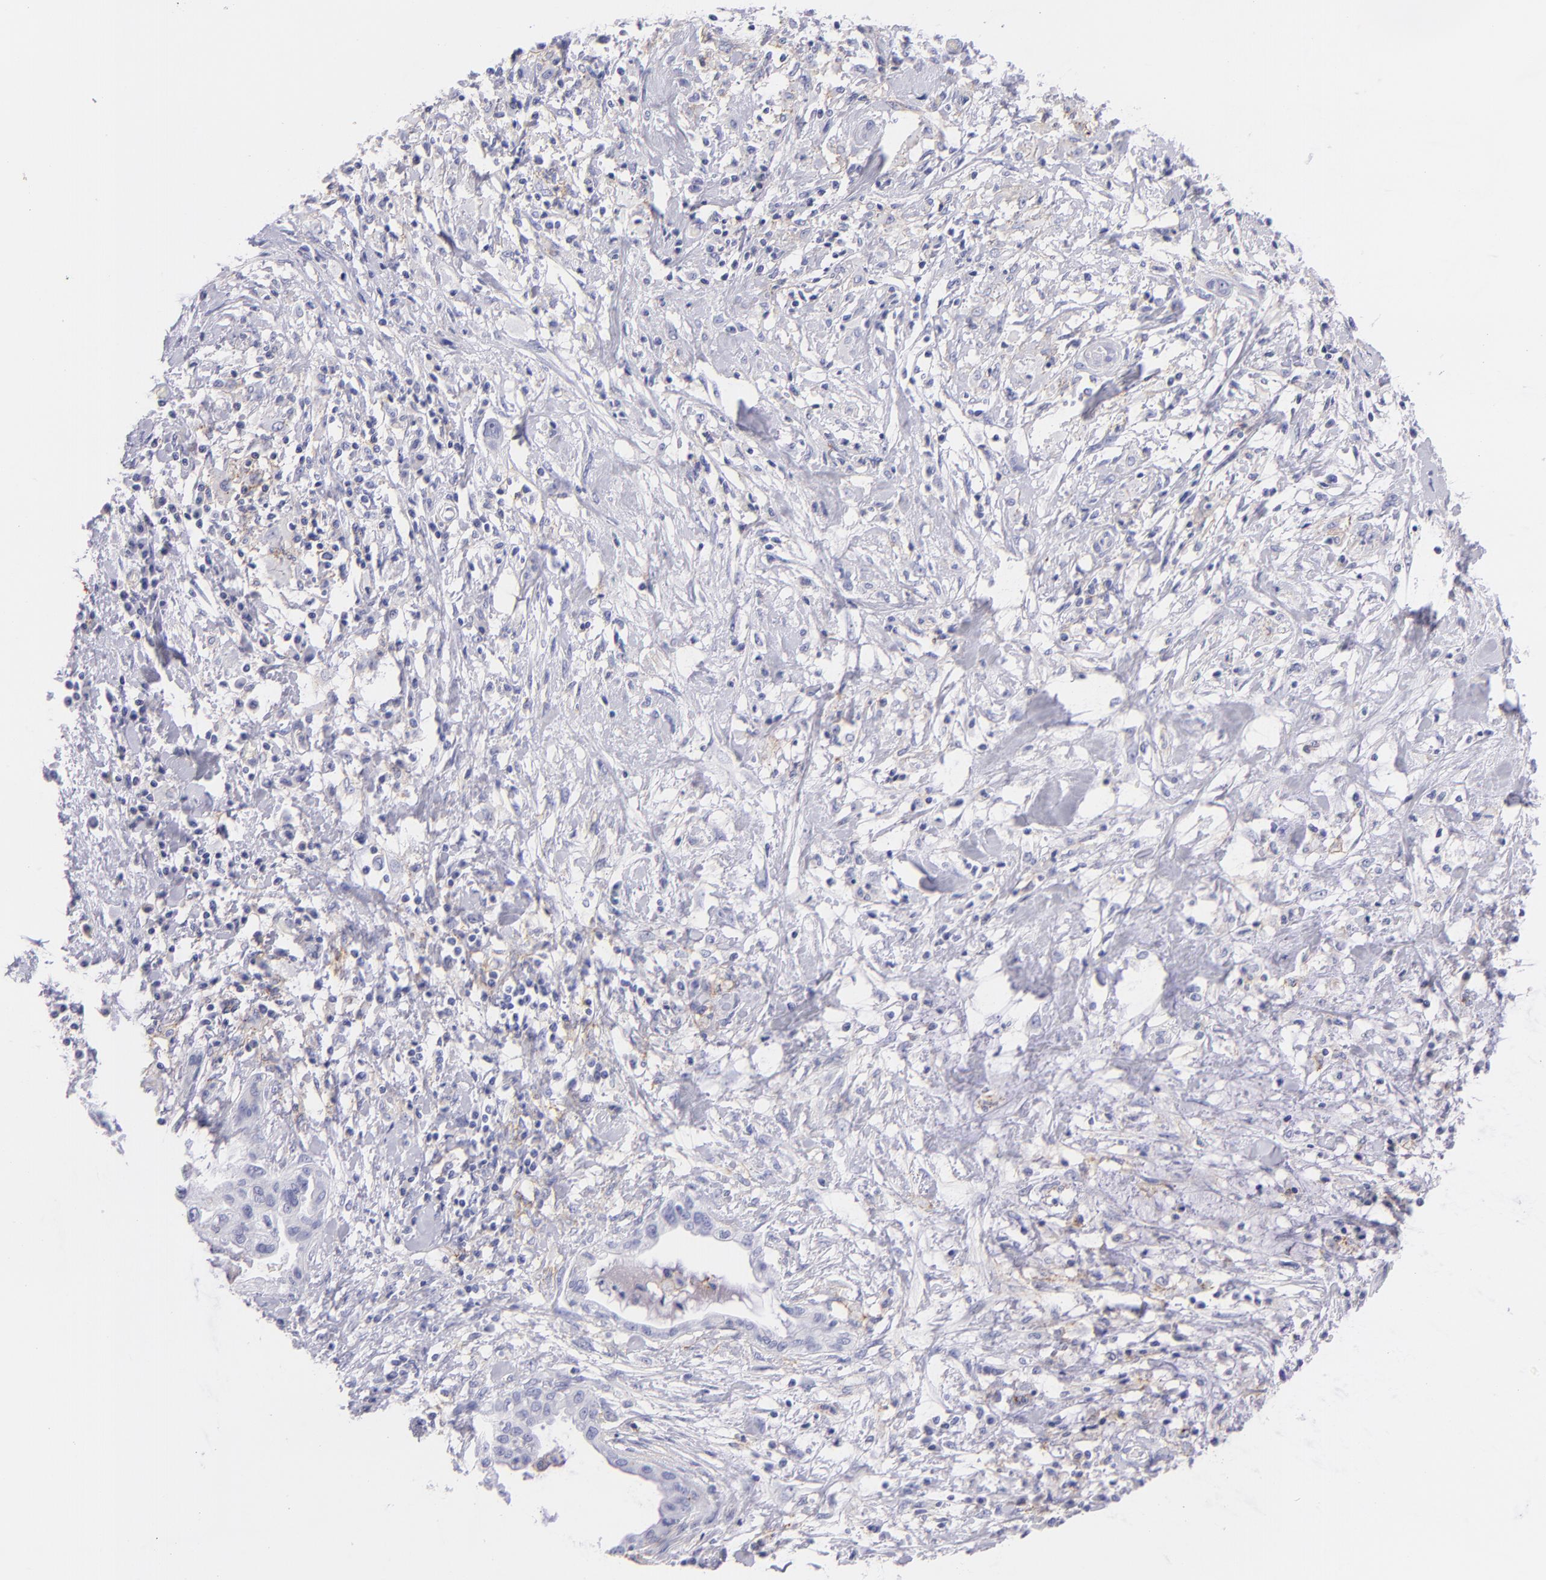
{"staining": {"intensity": "negative", "quantity": "none", "location": "none"}, "tissue": "pancreatic cancer", "cell_type": "Tumor cells", "image_type": "cancer", "snomed": [{"axis": "morphology", "description": "Adenocarcinoma, NOS"}, {"axis": "topography", "description": "Pancreas"}], "caption": "IHC micrograph of neoplastic tissue: adenocarcinoma (pancreatic) stained with DAB demonstrates no significant protein staining in tumor cells.", "gene": "CD81", "patient": {"sex": "female", "age": 64}}